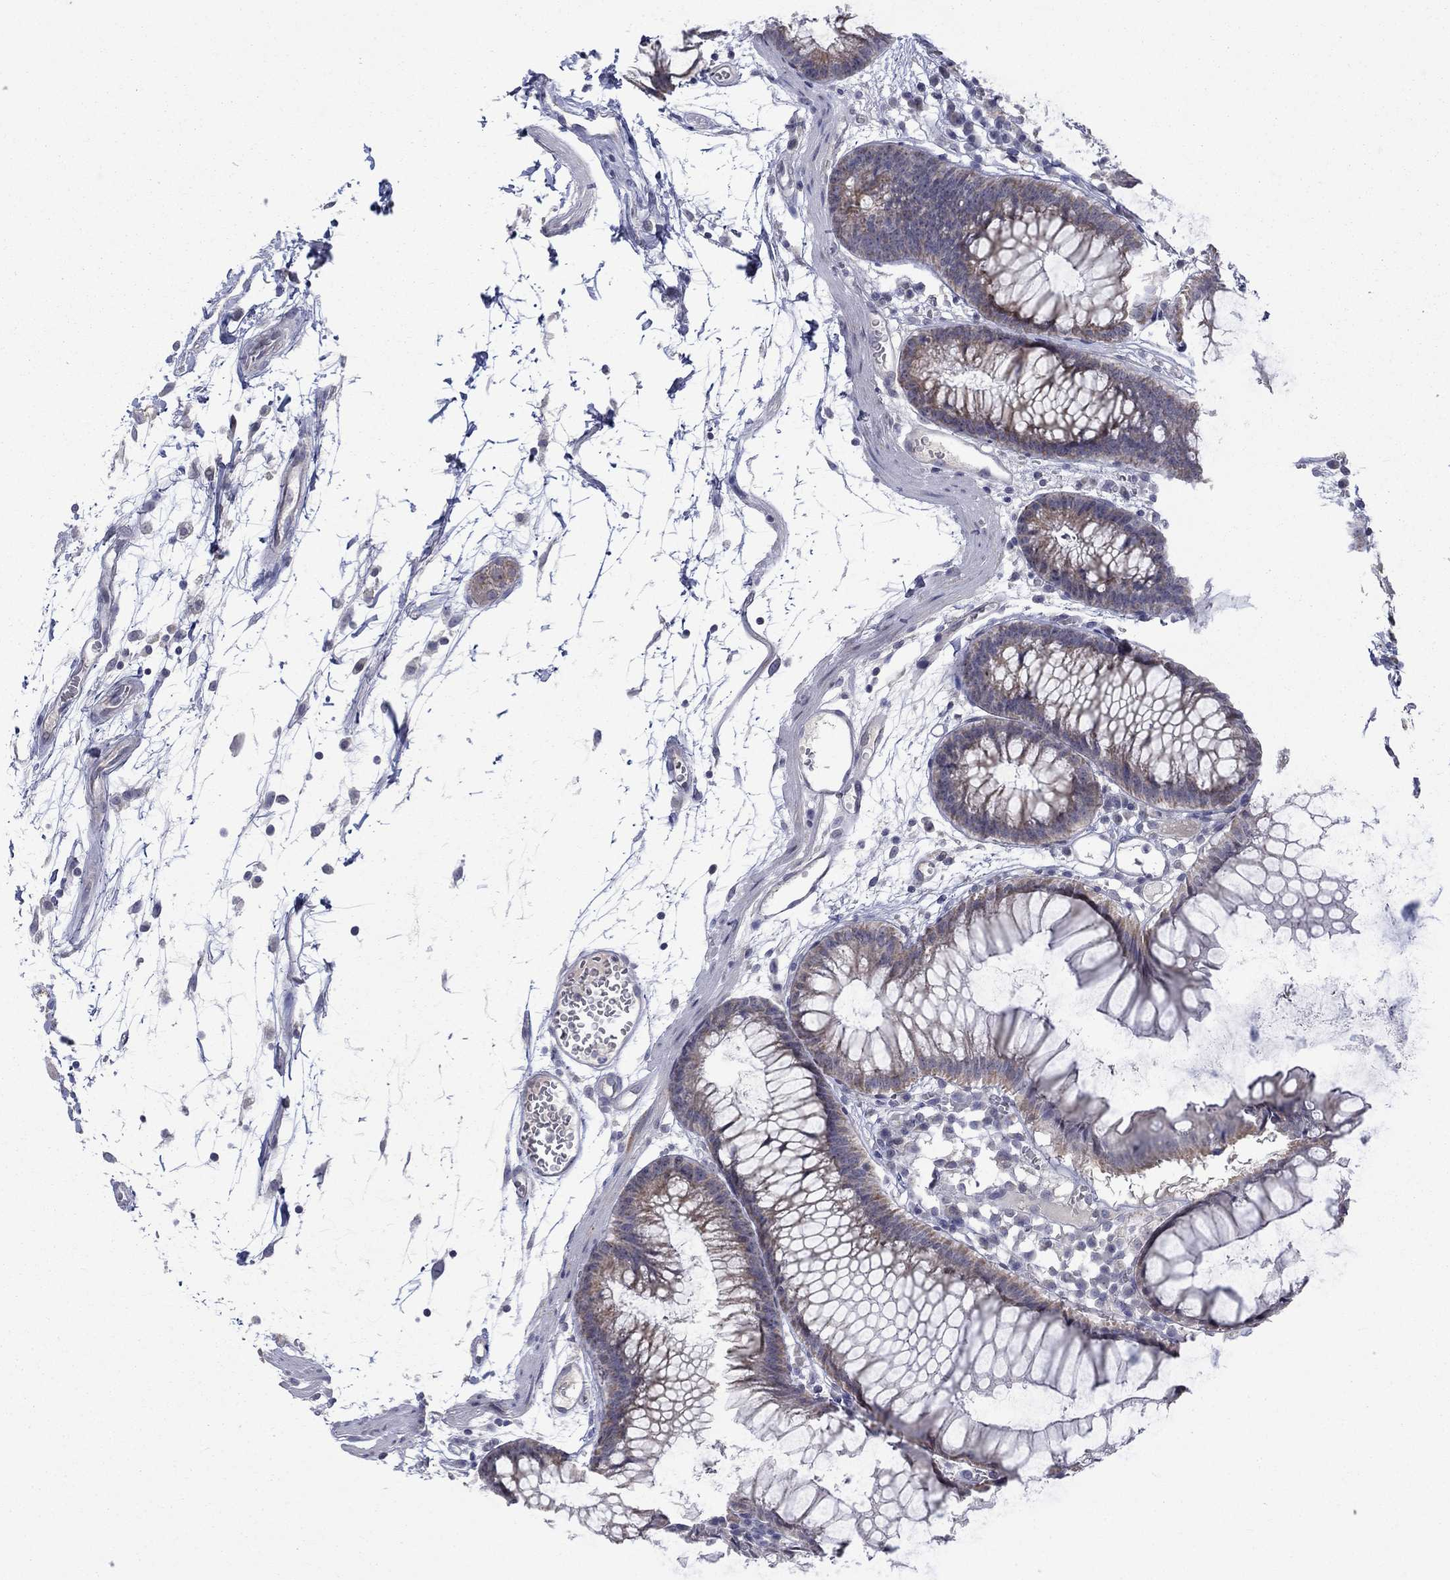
{"staining": {"intensity": "negative", "quantity": "none", "location": "none"}, "tissue": "colon", "cell_type": "Endothelial cells", "image_type": "normal", "snomed": [{"axis": "morphology", "description": "Normal tissue, NOS"}, {"axis": "morphology", "description": "Adenocarcinoma, NOS"}, {"axis": "topography", "description": "Colon"}], "caption": "A micrograph of human colon is negative for staining in endothelial cells. (DAB IHC, high magnification).", "gene": "KCNJ16", "patient": {"sex": "male", "age": 65}}